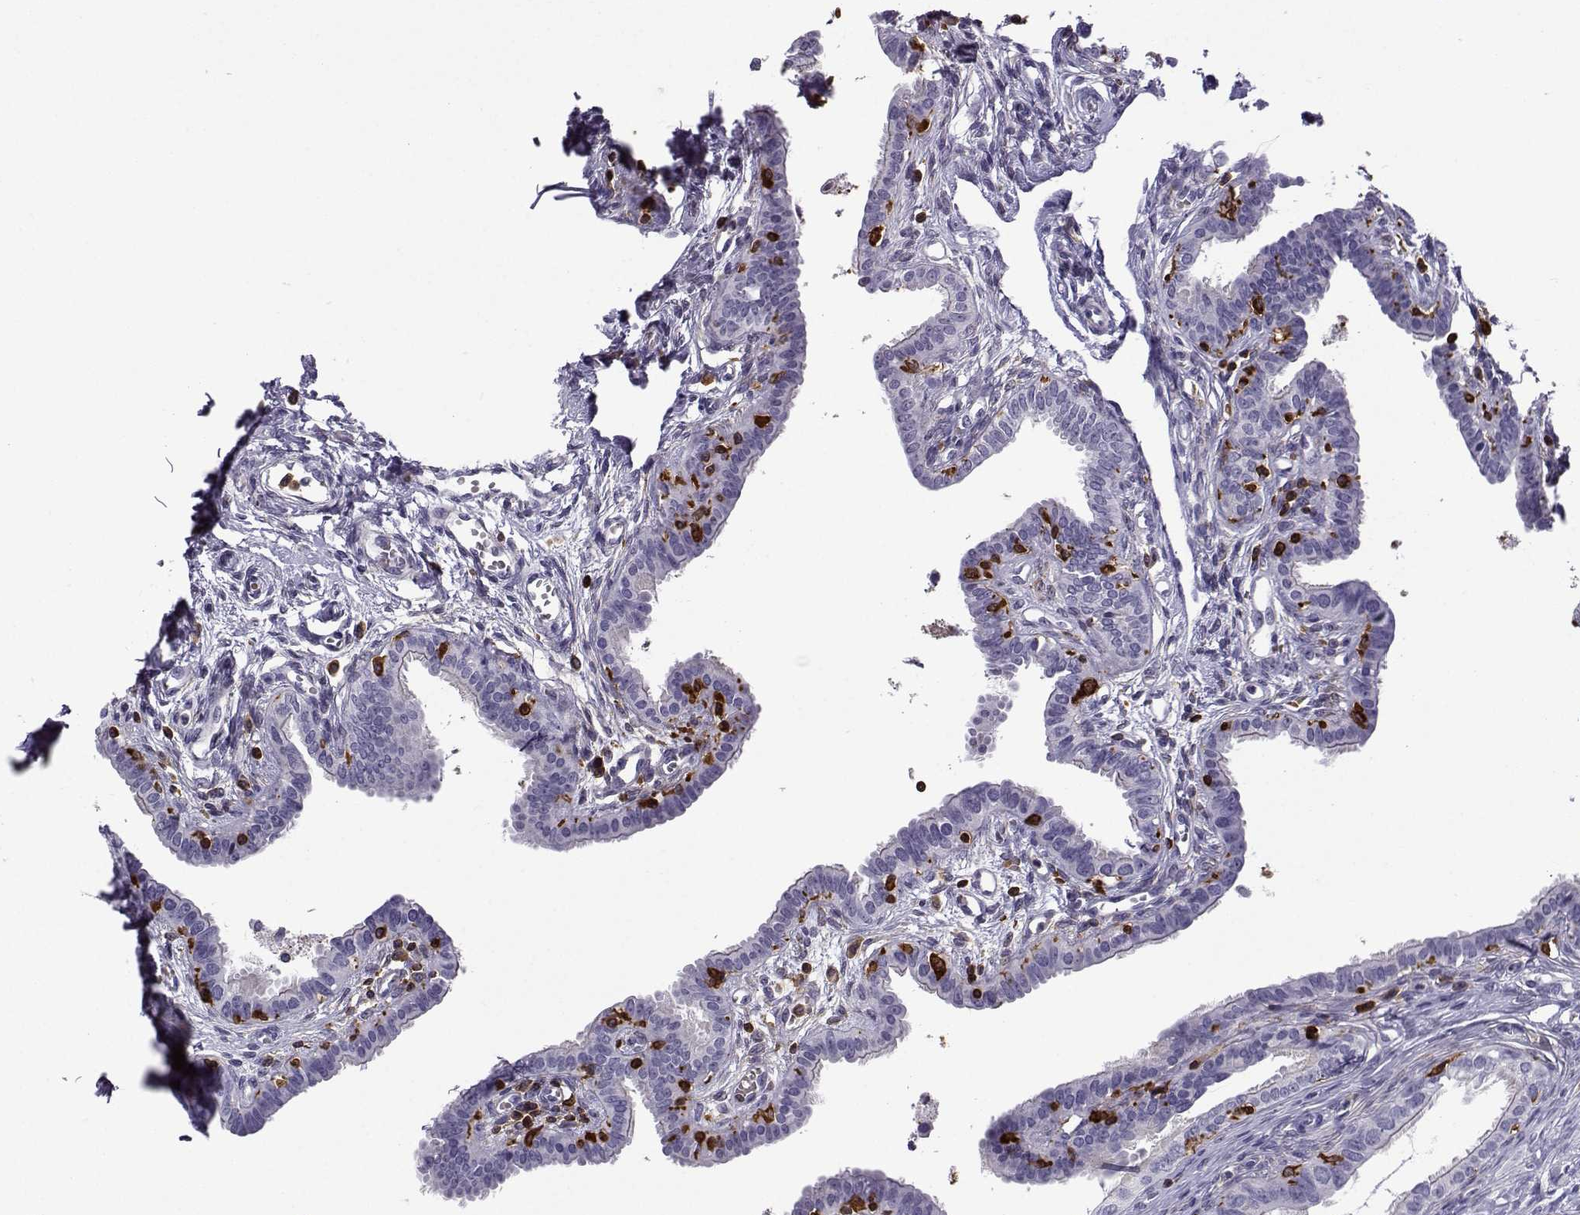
{"staining": {"intensity": "negative", "quantity": "none", "location": "none"}, "tissue": "fallopian tube", "cell_type": "Glandular cells", "image_type": "normal", "snomed": [{"axis": "morphology", "description": "Normal tissue, NOS"}, {"axis": "morphology", "description": "Carcinoma, endometroid"}, {"axis": "topography", "description": "Fallopian tube"}, {"axis": "topography", "description": "Ovary"}], "caption": "The image demonstrates no significant staining in glandular cells of fallopian tube.", "gene": "DOCK10", "patient": {"sex": "female", "age": 42}}